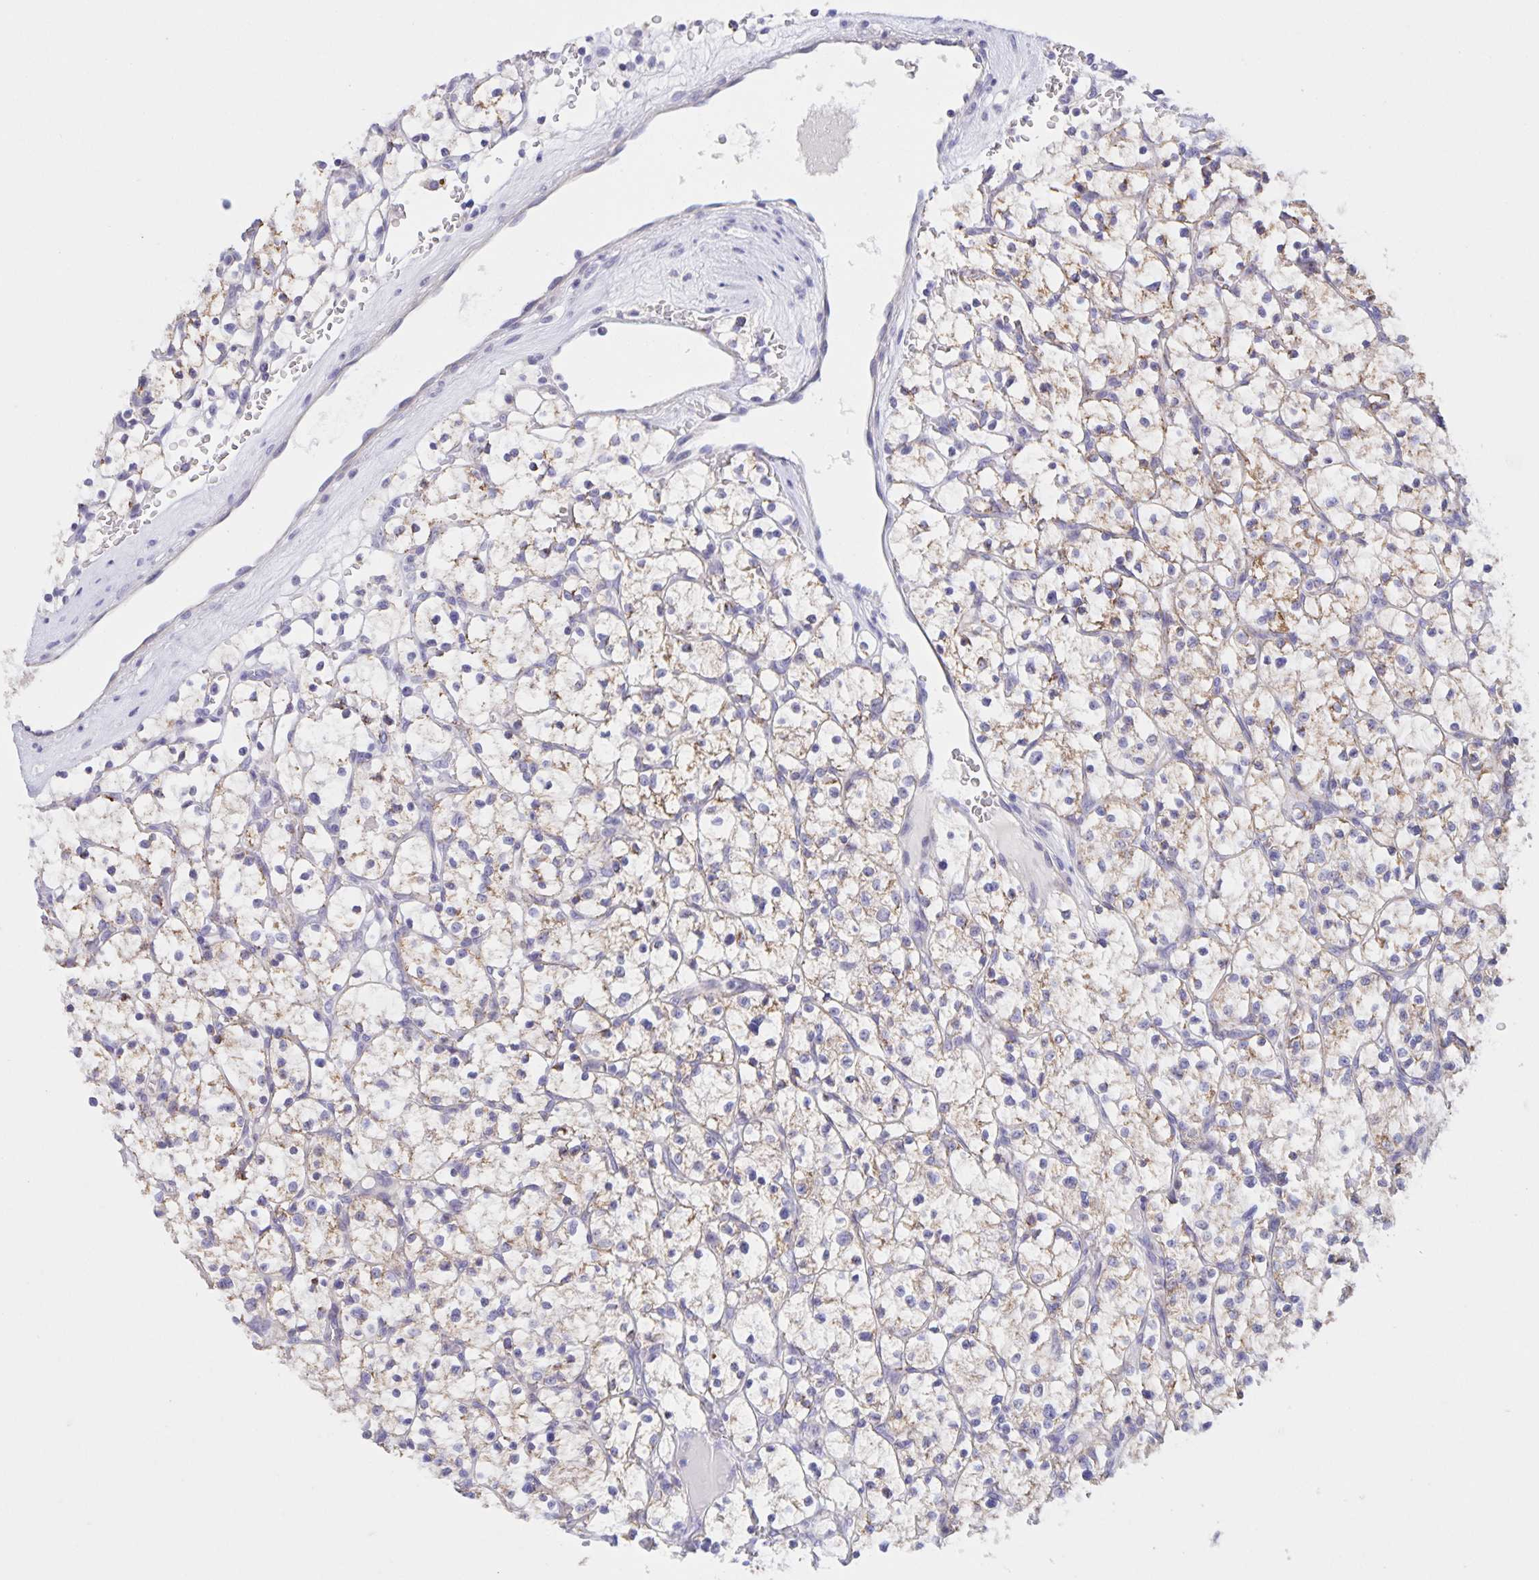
{"staining": {"intensity": "weak", "quantity": ">75%", "location": "cytoplasmic/membranous"}, "tissue": "renal cancer", "cell_type": "Tumor cells", "image_type": "cancer", "snomed": [{"axis": "morphology", "description": "Adenocarcinoma, NOS"}, {"axis": "topography", "description": "Kidney"}], "caption": "Immunohistochemical staining of human renal adenocarcinoma demonstrates weak cytoplasmic/membranous protein expression in about >75% of tumor cells. The staining was performed using DAB (3,3'-diaminobenzidine), with brown indicating positive protein expression. Nuclei are stained blue with hematoxylin.", "gene": "DMGDH", "patient": {"sex": "female", "age": 64}}